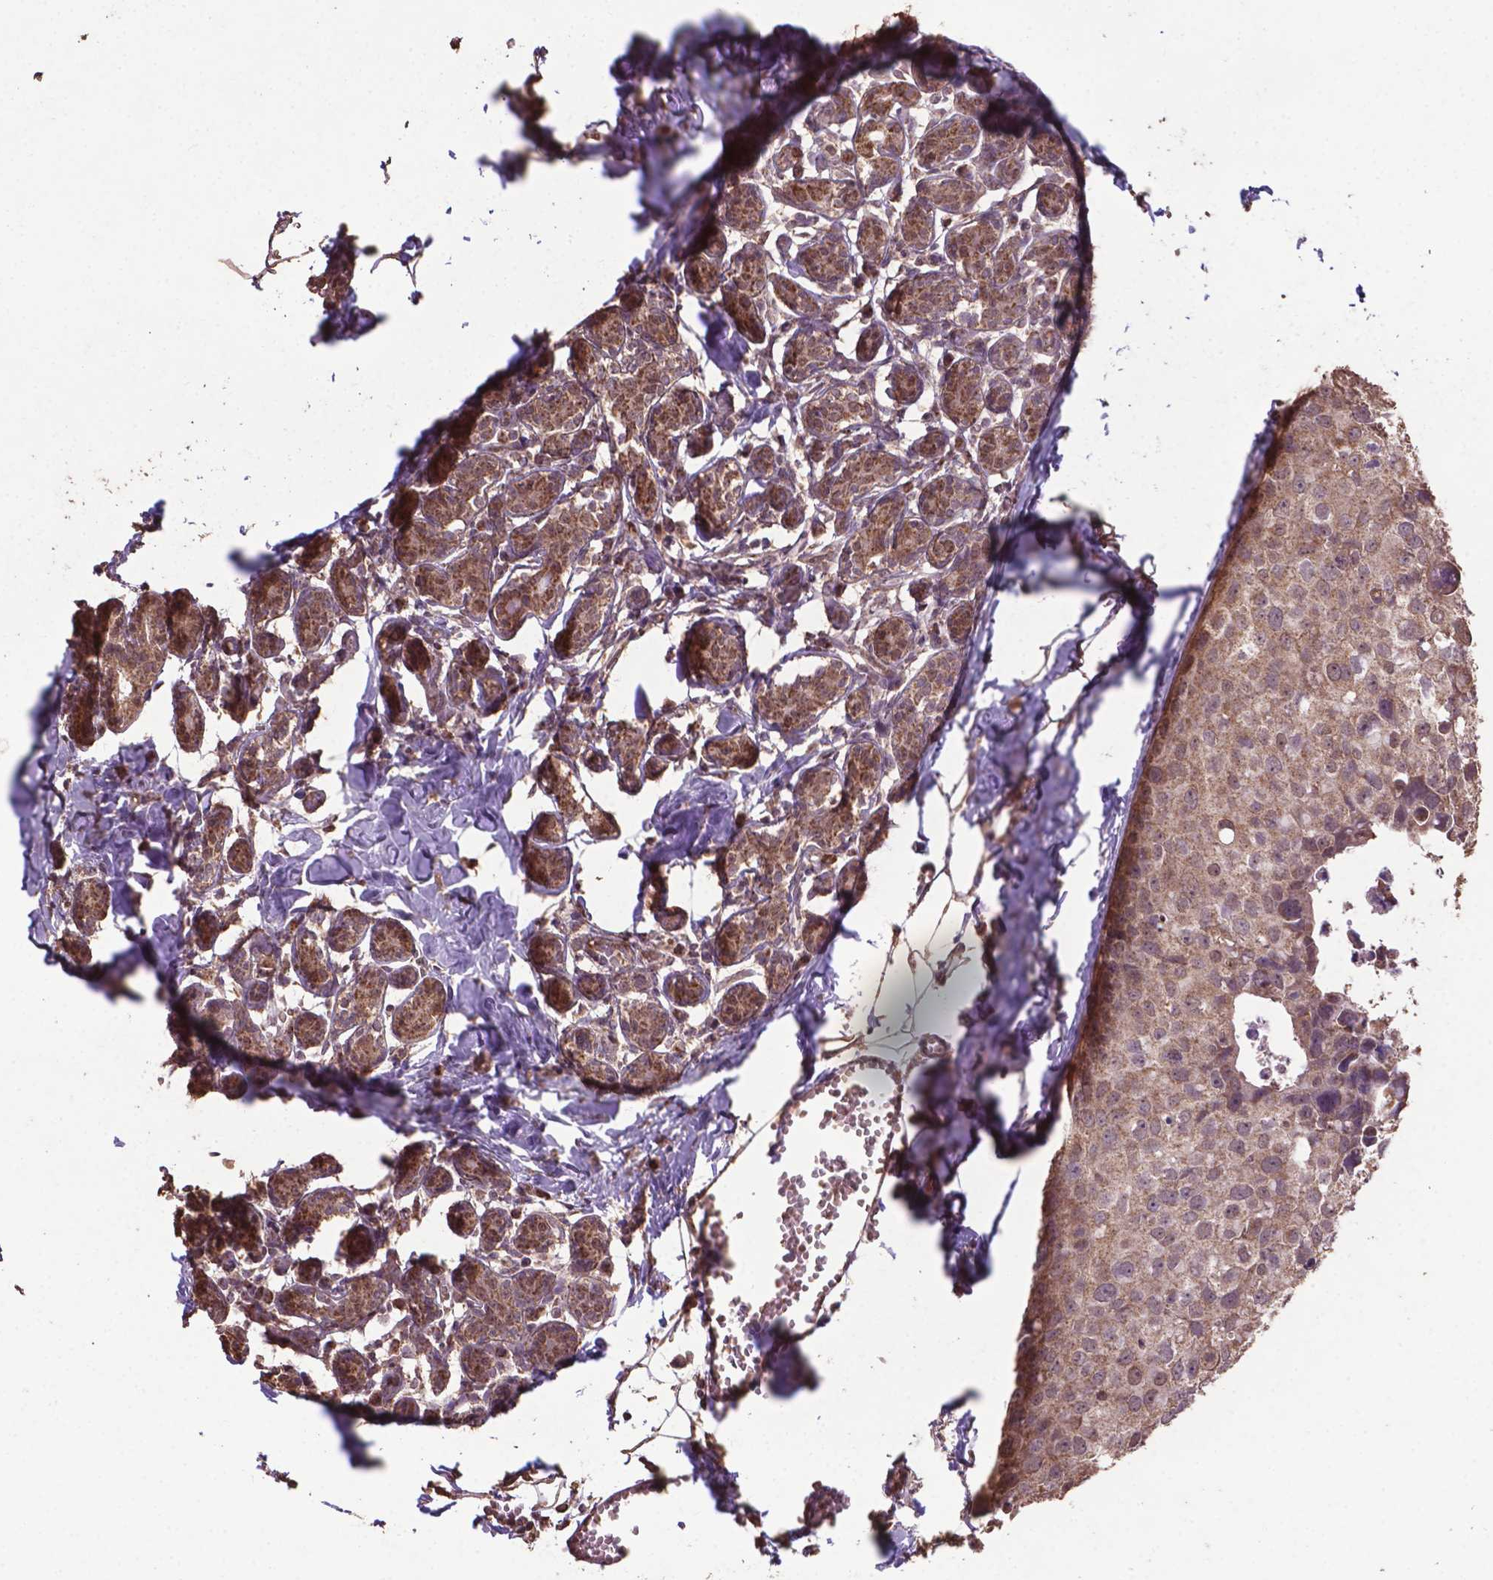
{"staining": {"intensity": "moderate", "quantity": ">75%", "location": "cytoplasmic/membranous,nuclear"}, "tissue": "breast cancer", "cell_type": "Tumor cells", "image_type": "cancer", "snomed": [{"axis": "morphology", "description": "Duct carcinoma"}, {"axis": "topography", "description": "Breast"}], "caption": "About >75% of tumor cells in human breast intraductal carcinoma demonstrate moderate cytoplasmic/membranous and nuclear protein expression as visualized by brown immunohistochemical staining.", "gene": "DCAF1", "patient": {"sex": "female", "age": 38}}